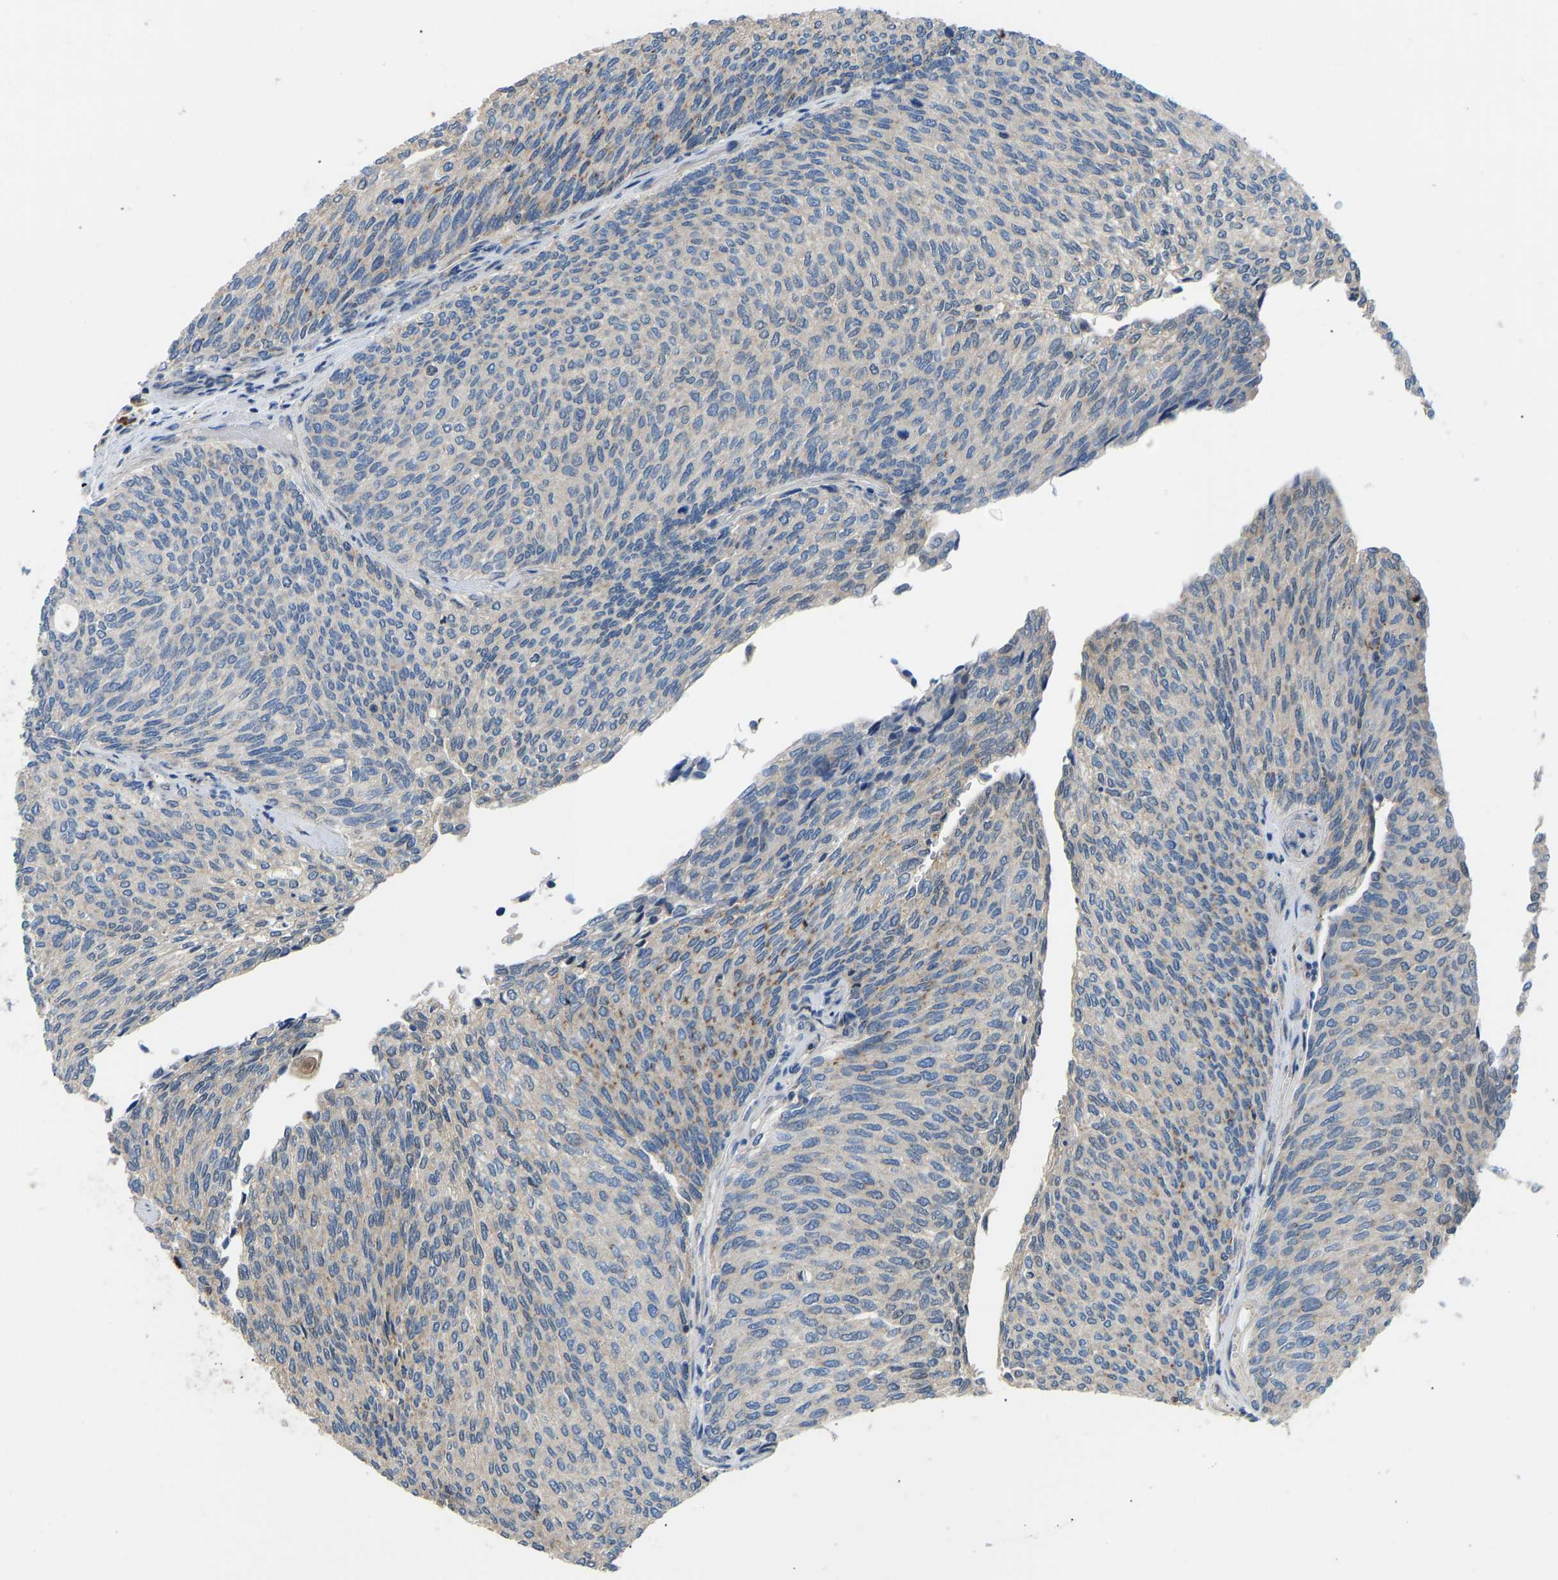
{"staining": {"intensity": "moderate", "quantity": "<25%", "location": "cytoplasmic/membranous"}, "tissue": "urothelial cancer", "cell_type": "Tumor cells", "image_type": "cancer", "snomed": [{"axis": "morphology", "description": "Urothelial carcinoma, Low grade"}, {"axis": "topography", "description": "Urinary bladder"}], "caption": "The histopathology image demonstrates staining of low-grade urothelial carcinoma, revealing moderate cytoplasmic/membranous protein staining (brown color) within tumor cells. (DAB (3,3'-diaminobenzidine) IHC with brightfield microscopy, high magnification).", "gene": "RBP1", "patient": {"sex": "female", "age": 79}}